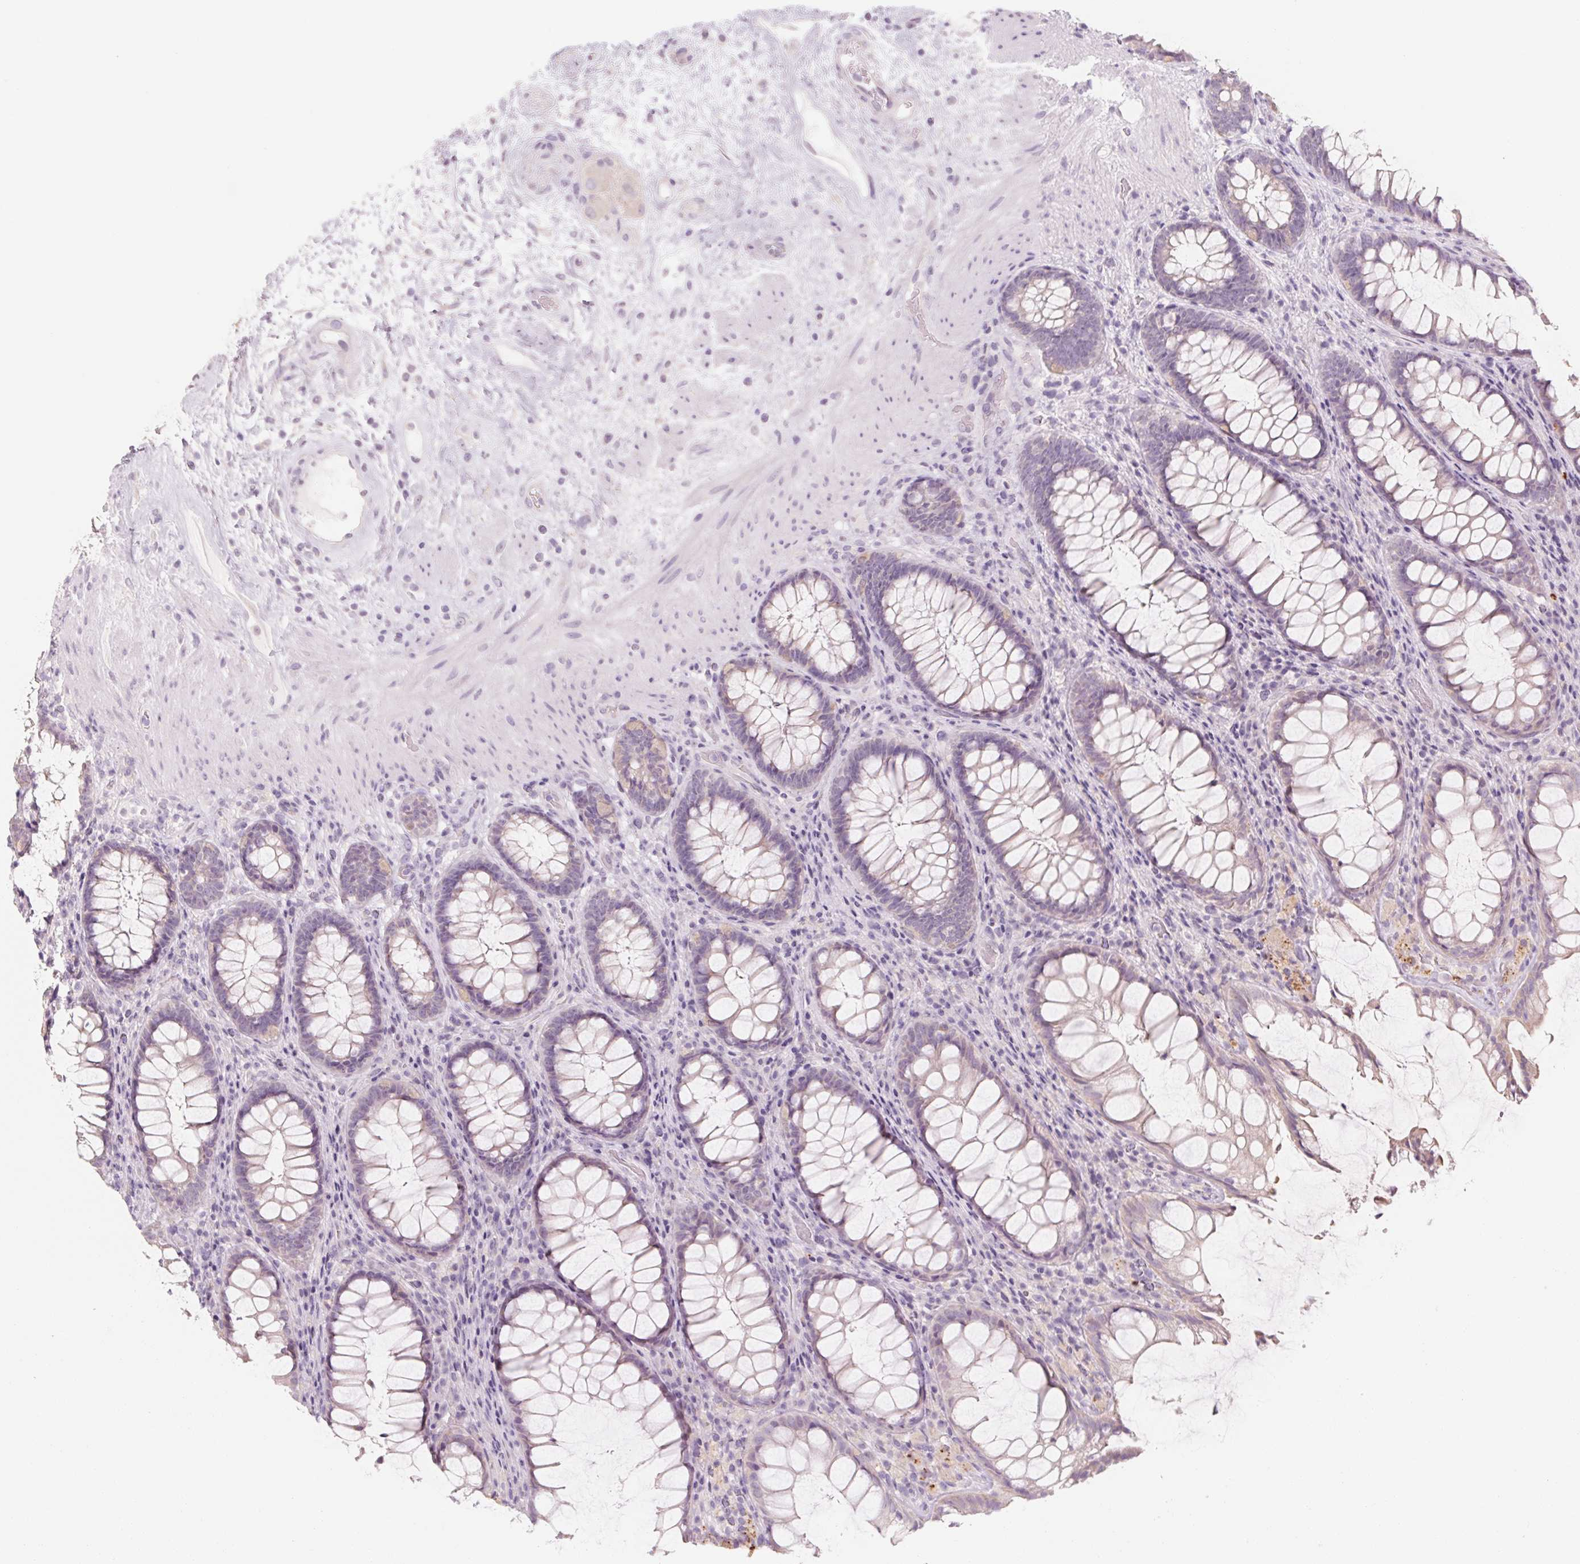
{"staining": {"intensity": "weak", "quantity": "25%-75%", "location": "cytoplasmic/membranous"}, "tissue": "rectum", "cell_type": "Glandular cells", "image_type": "normal", "snomed": [{"axis": "morphology", "description": "Normal tissue, NOS"}, {"axis": "topography", "description": "Rectum"}], "caption": "Glandular cells display low levels of weak cytoplasmic/membranous expression in approximately 25%-75% of cells in normal human rectum. (DAB (3,3'-diaminobenzidine) = brown stain, brightfield microscopy at high magnification).", "gene": "POU1F1", "patient": {"sex": "male", "age": 72}}